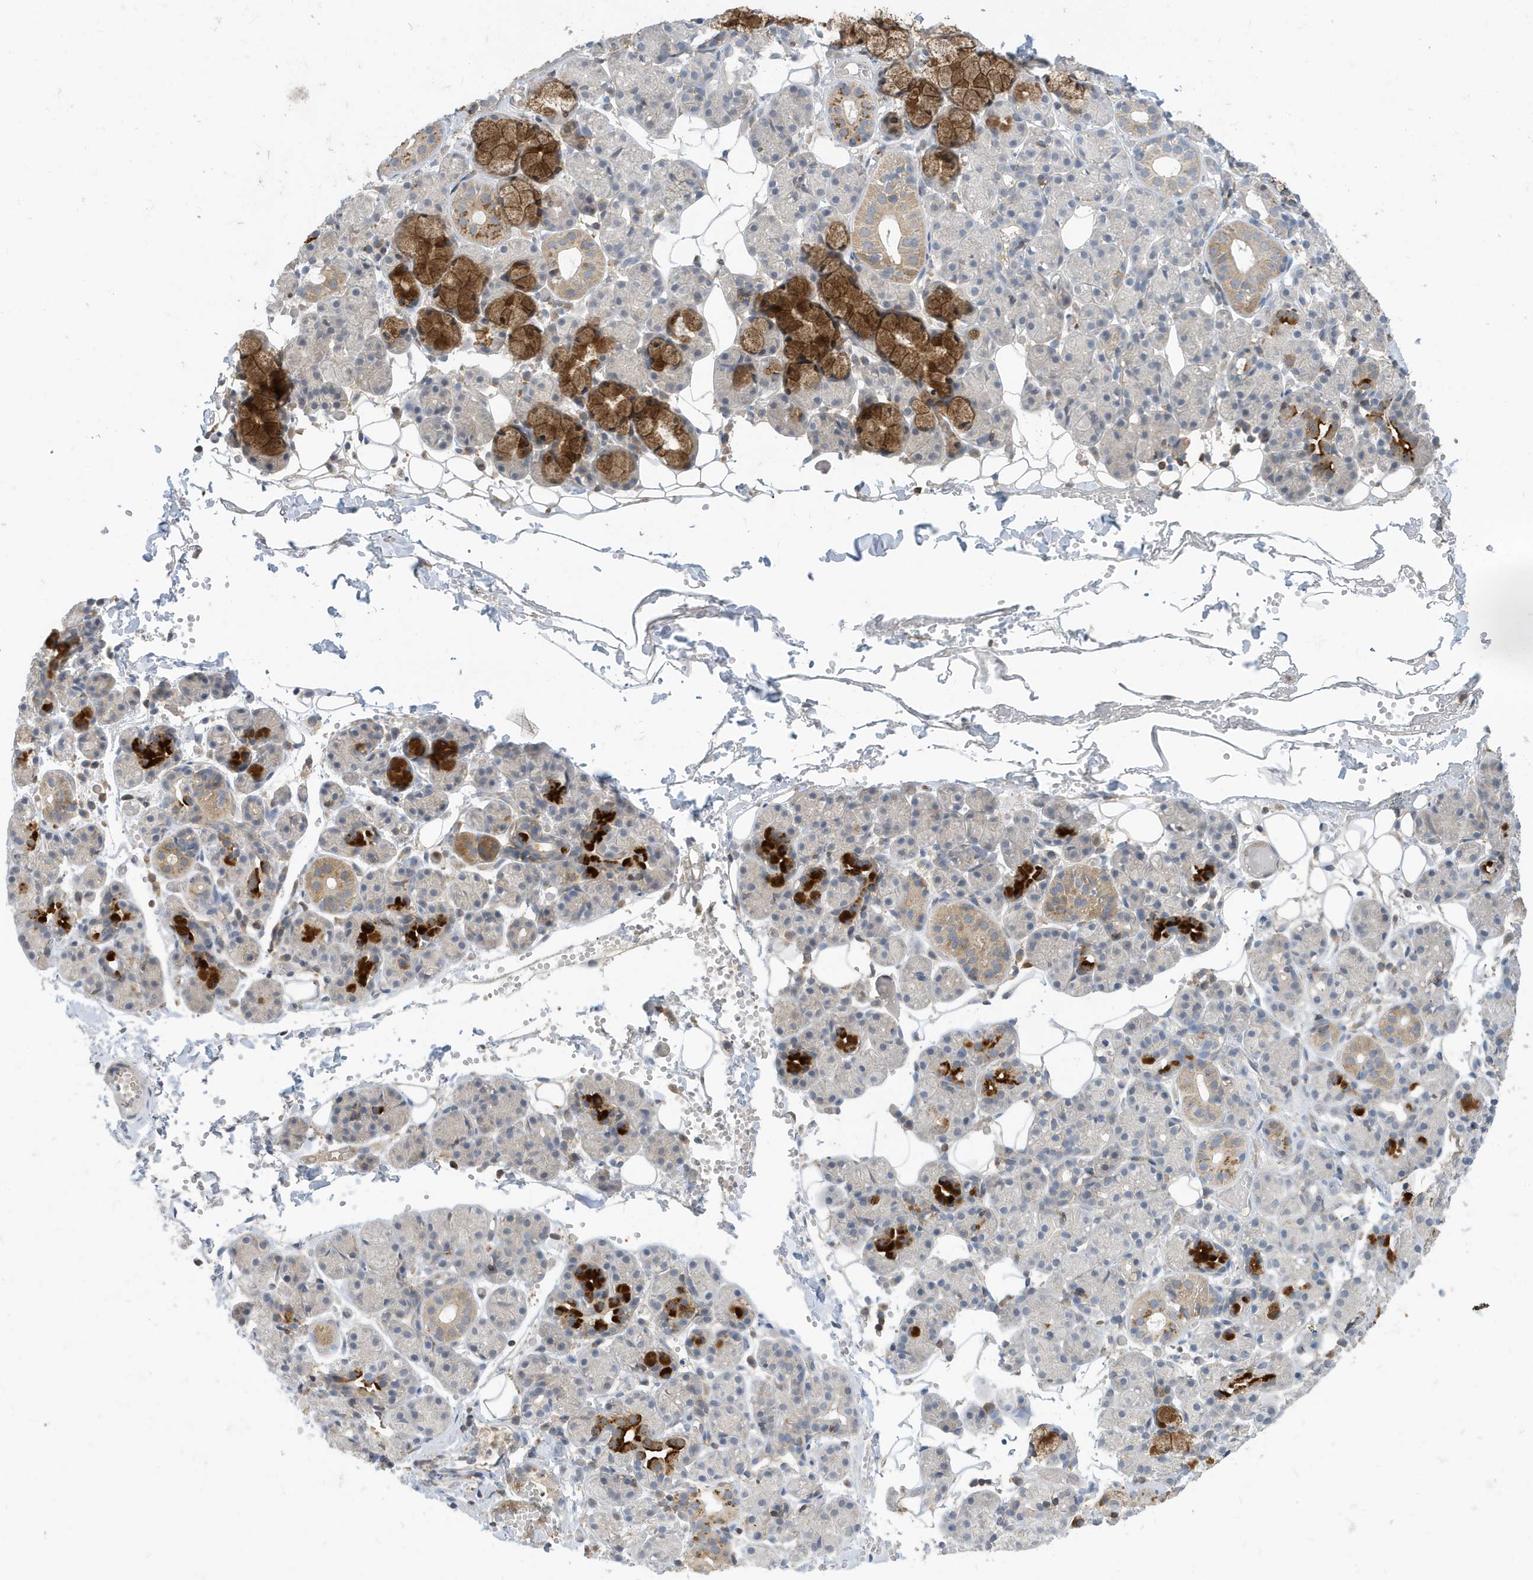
{"staining": {"intensity": "strong", "quantity": "<25%", "location": "cytoplasmic/membranous"}, "tissue": "salivary gland", "cell_type": "Glandular cells", "image_type": "normal", "snomed": [{"axis": "morphology", "description": "Normal tissue, NOS"}, {"axis": "topography", "description": "Salivary gland"}], "caption": "Immunohistochemistry (DAB) staining of unremarkable salivary gland exhibits strong cytoplasmic/membranous protein expression in about <25% of glandular cells.", "gene": "NSUN3", "patient": {"sex": "male", "age": 63}}